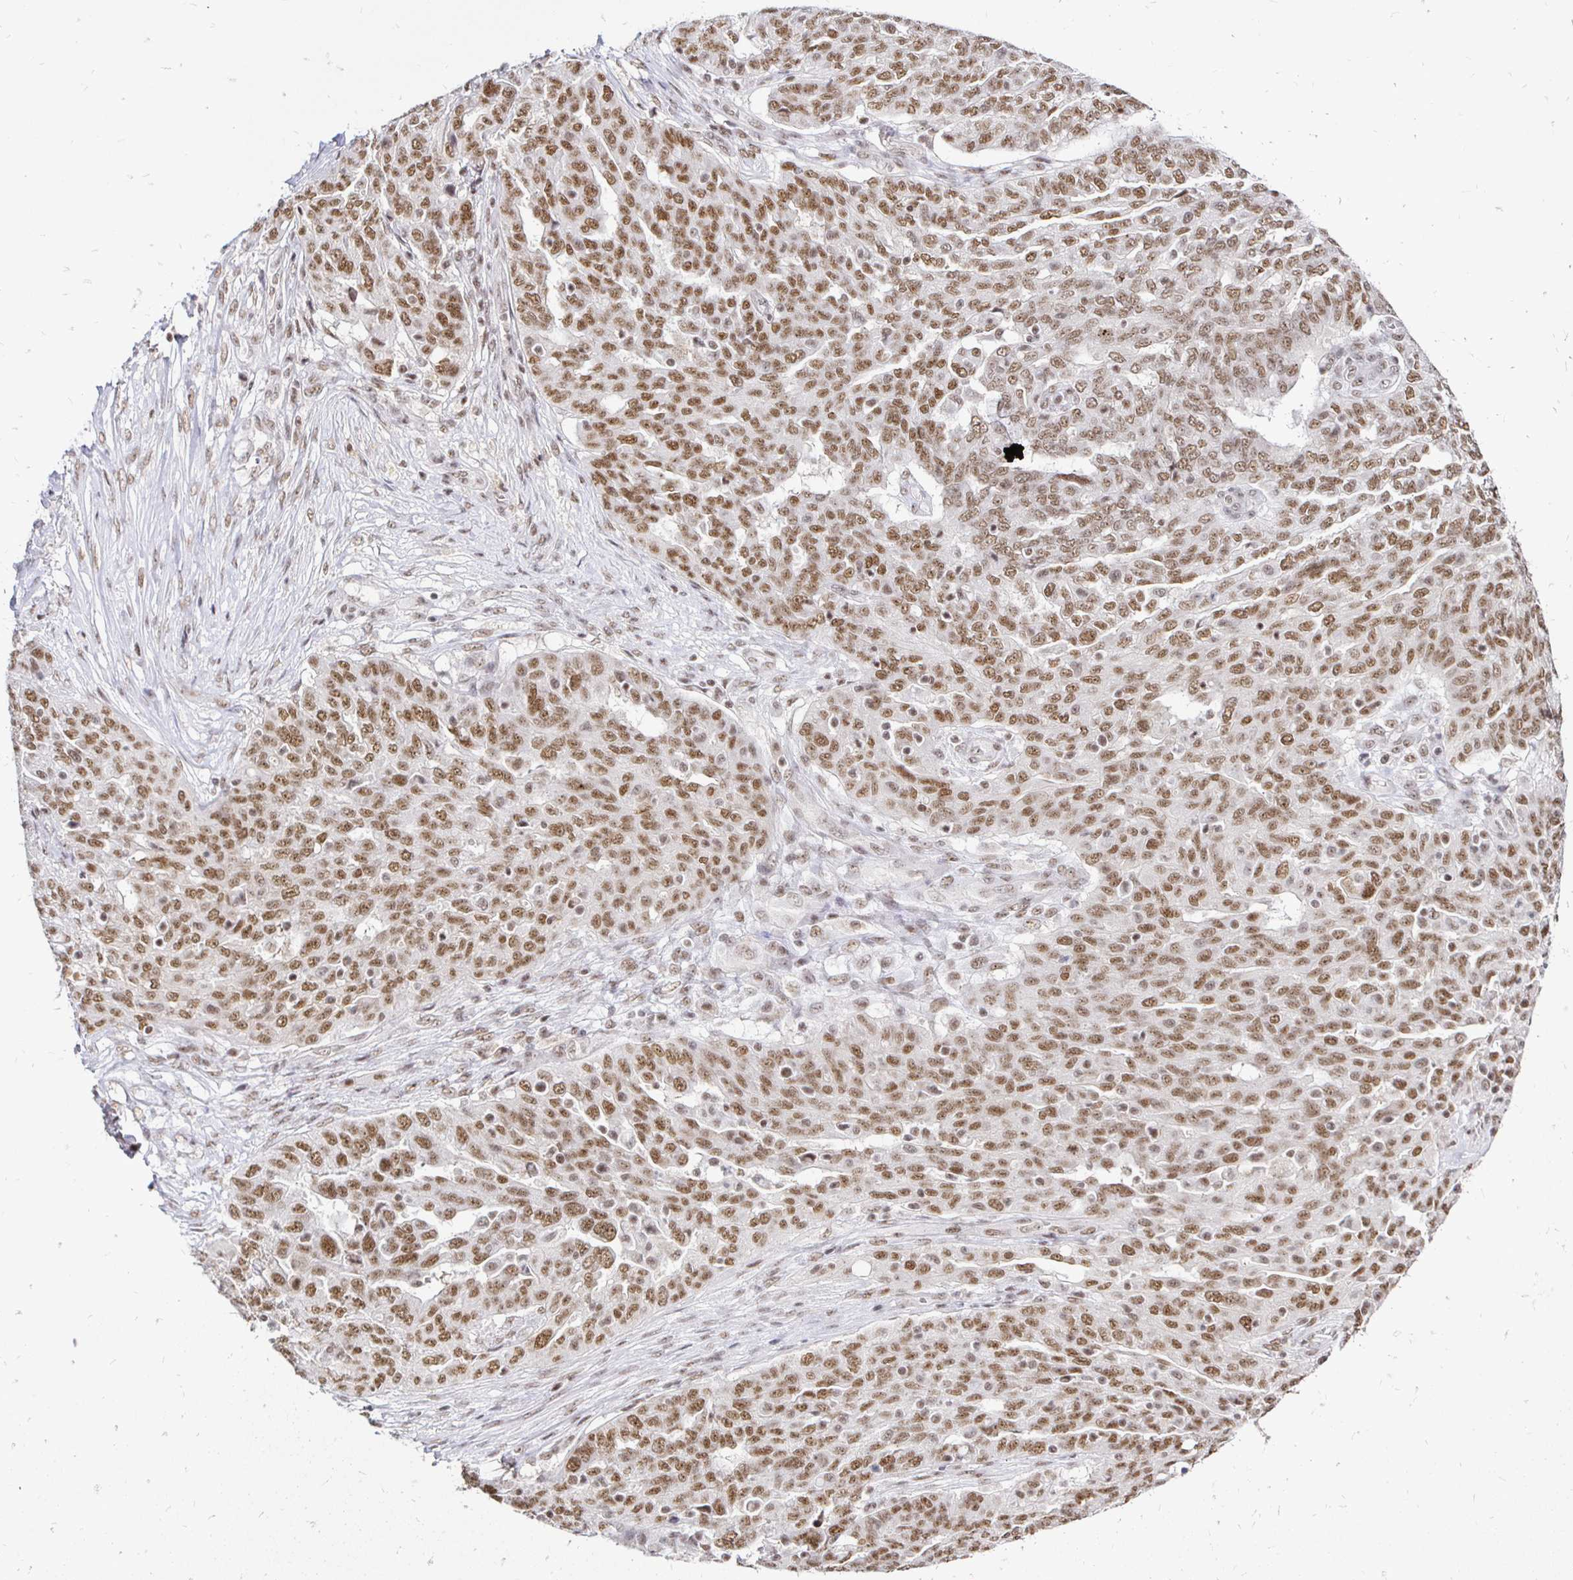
{"staining": {"intensity": "moderate", "quantity": ">75%", "location": "nuclear"}, "tissue": "ovarian cancer", "cell_type": "Tumor cells", "image_type": "cancer", "snomed": [{"axis": "morphology", "description": "Cystadenocarcinoma, serous, NOS"}, {"axis": "topography", "description": "Ovary"}], "caption": "Human ovarian serous cystadenocarcinoma stained with a protein marker displays moderate staining in tumor cells.", "gene": "SIN3A", "patient": {"sex": "female", "age": 67}}